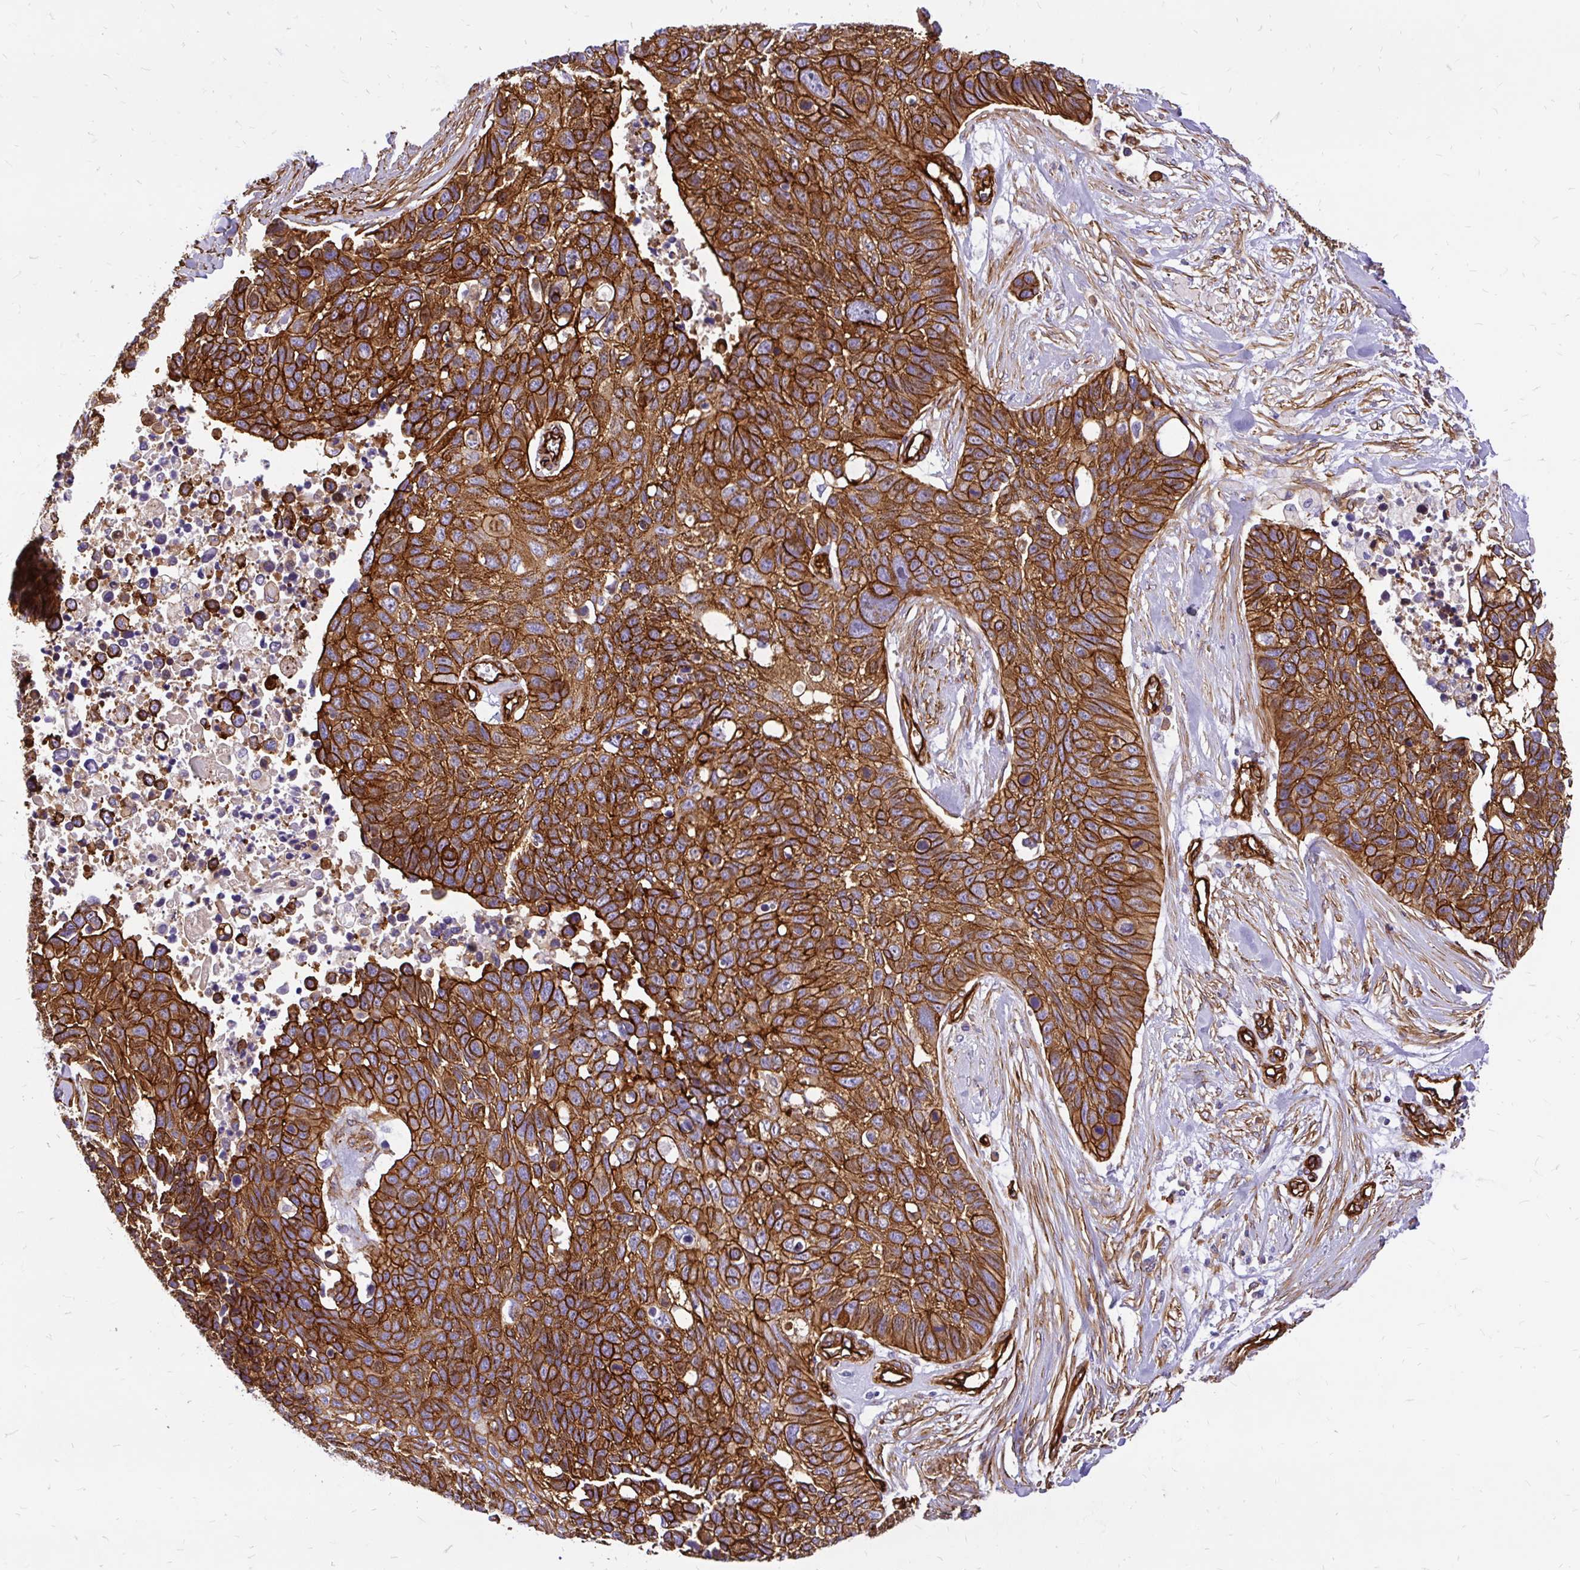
{"staining": {"intensity": "strong", "quantity": ">75%", "location": "cytoplasmic/membranous"}, "tissue": "lung cancer", "cell_type": "Tumor cells", "image_type": "cancer", "snomed": [{"axis": "morphology", "description": "Squamous cell carcinoma, NOS"}, {"axis": "topography", "description": "Lung"}], "caption": "Immunohistochemical staining of human lung cancer reveals strong cytoplasmic/membranous protein positivity in about >75% of tumor cells.", "gene": "MAP1LC3B", "patient": {"sex": "male", "age": 62}}